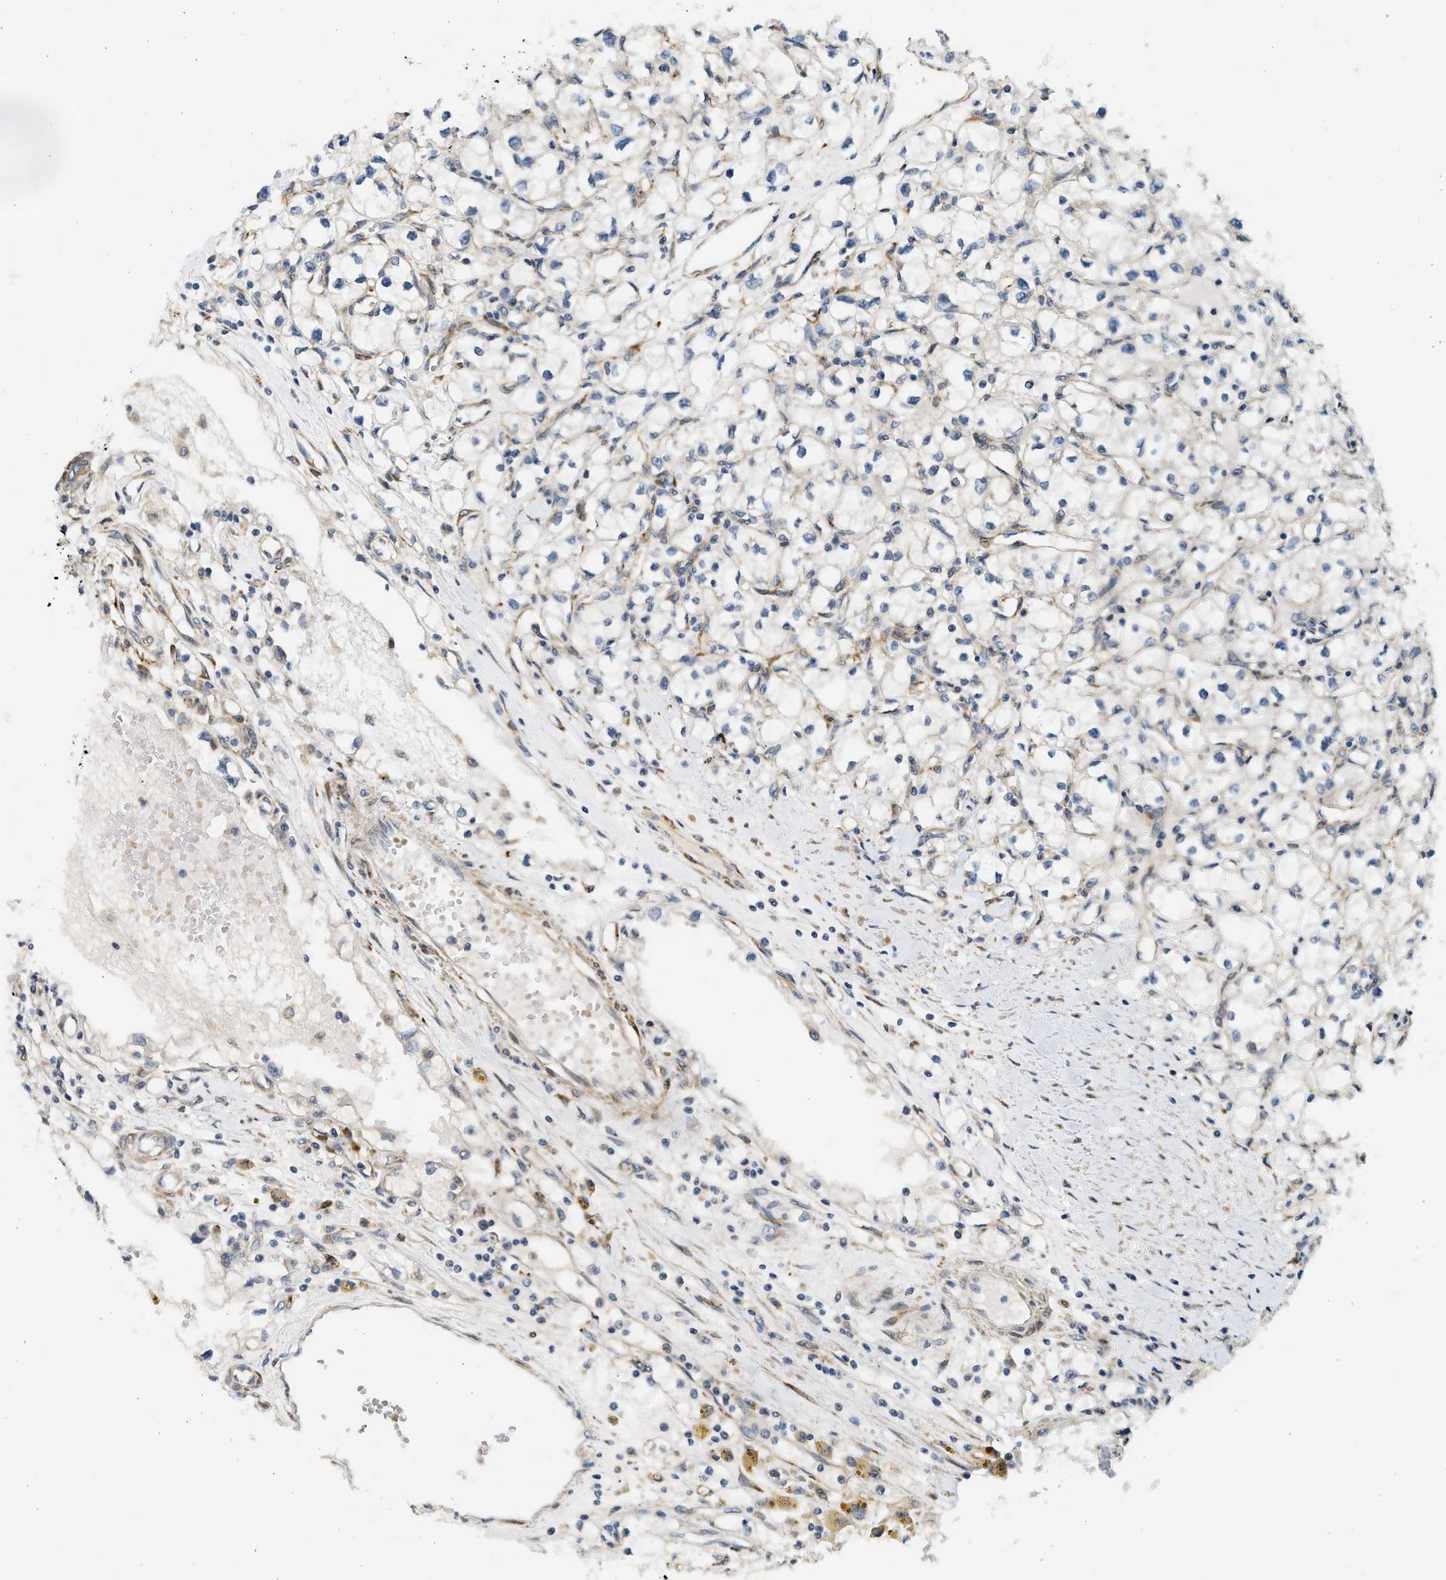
{"staining": {"intensity": "negative", "quantity": "none", "location": "none"}, "tissue": "renal cancer", "cell_type": "Tumor cells", "image_type": "cancer", "snomed": [{"axis": "morphology", "description": "Adenocarcinoma, NOS"}, {"axis": "topography", "description": "Kidney"}], "caption": "Renal adenocarcinoma was stained to show a protein in brown. There is no significant positivity in tumor cells.", "gene": "KDELR2", "patient": {"sex": "male", "age": 56}}